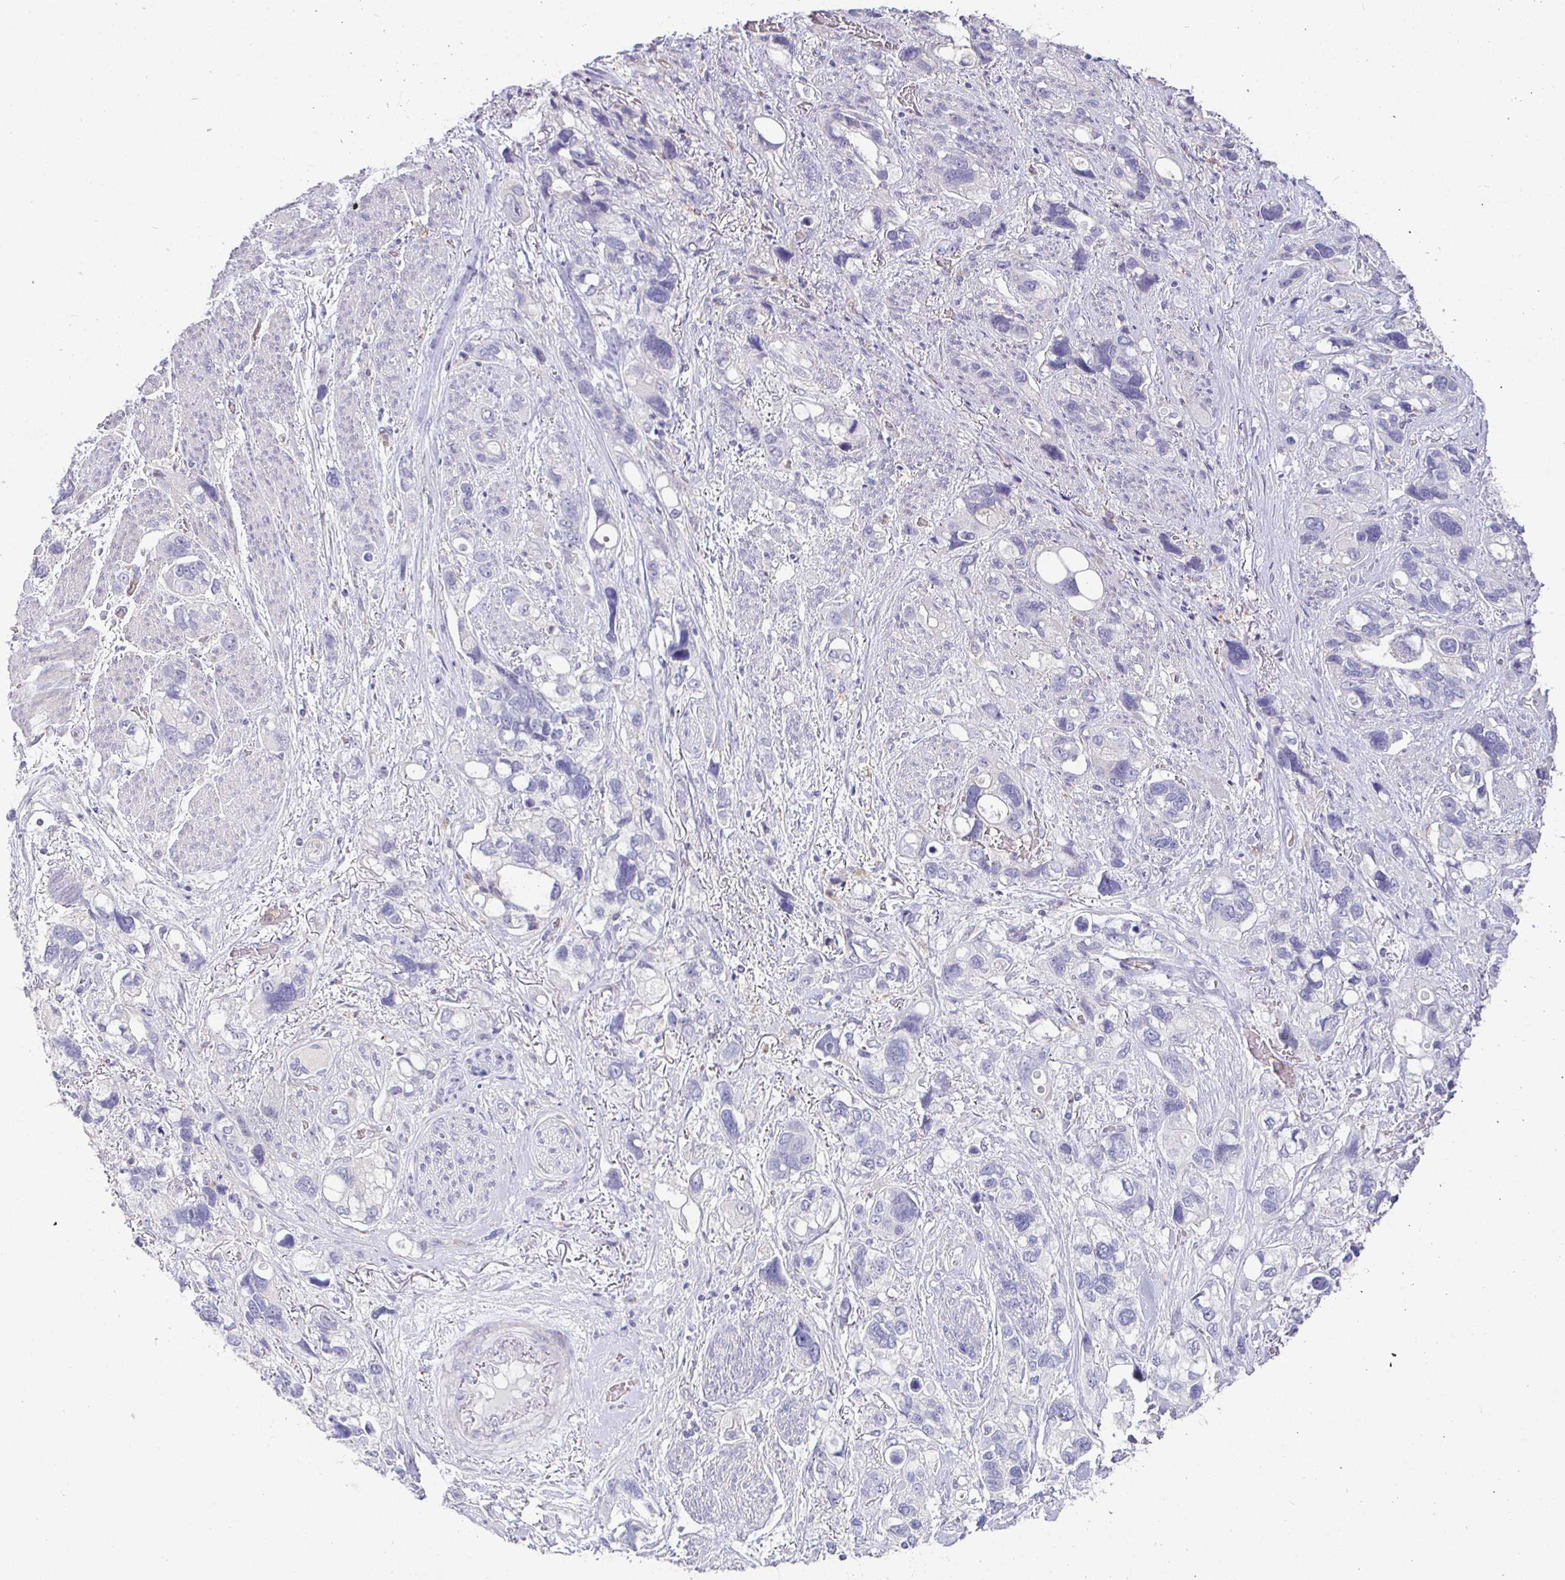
{"staining": {"intensity": "negative", "quantity": "none", "location": "none"}, "tissue": "stomach cancer", "cell_type": "Tumor cells", "image_type": "cancer", "snomed": [{"axis": "morphology", "description": "Adenocarcinoma, NOS"}, {"axis": "topography", "description": "Stomach, upper"}], "caption": "Stomach cancer was stained to show a protein in brown. There is no significant expression in tumor cells.", "gene": "SIRPA", "patient": {"sex": "female", "age": 81}}